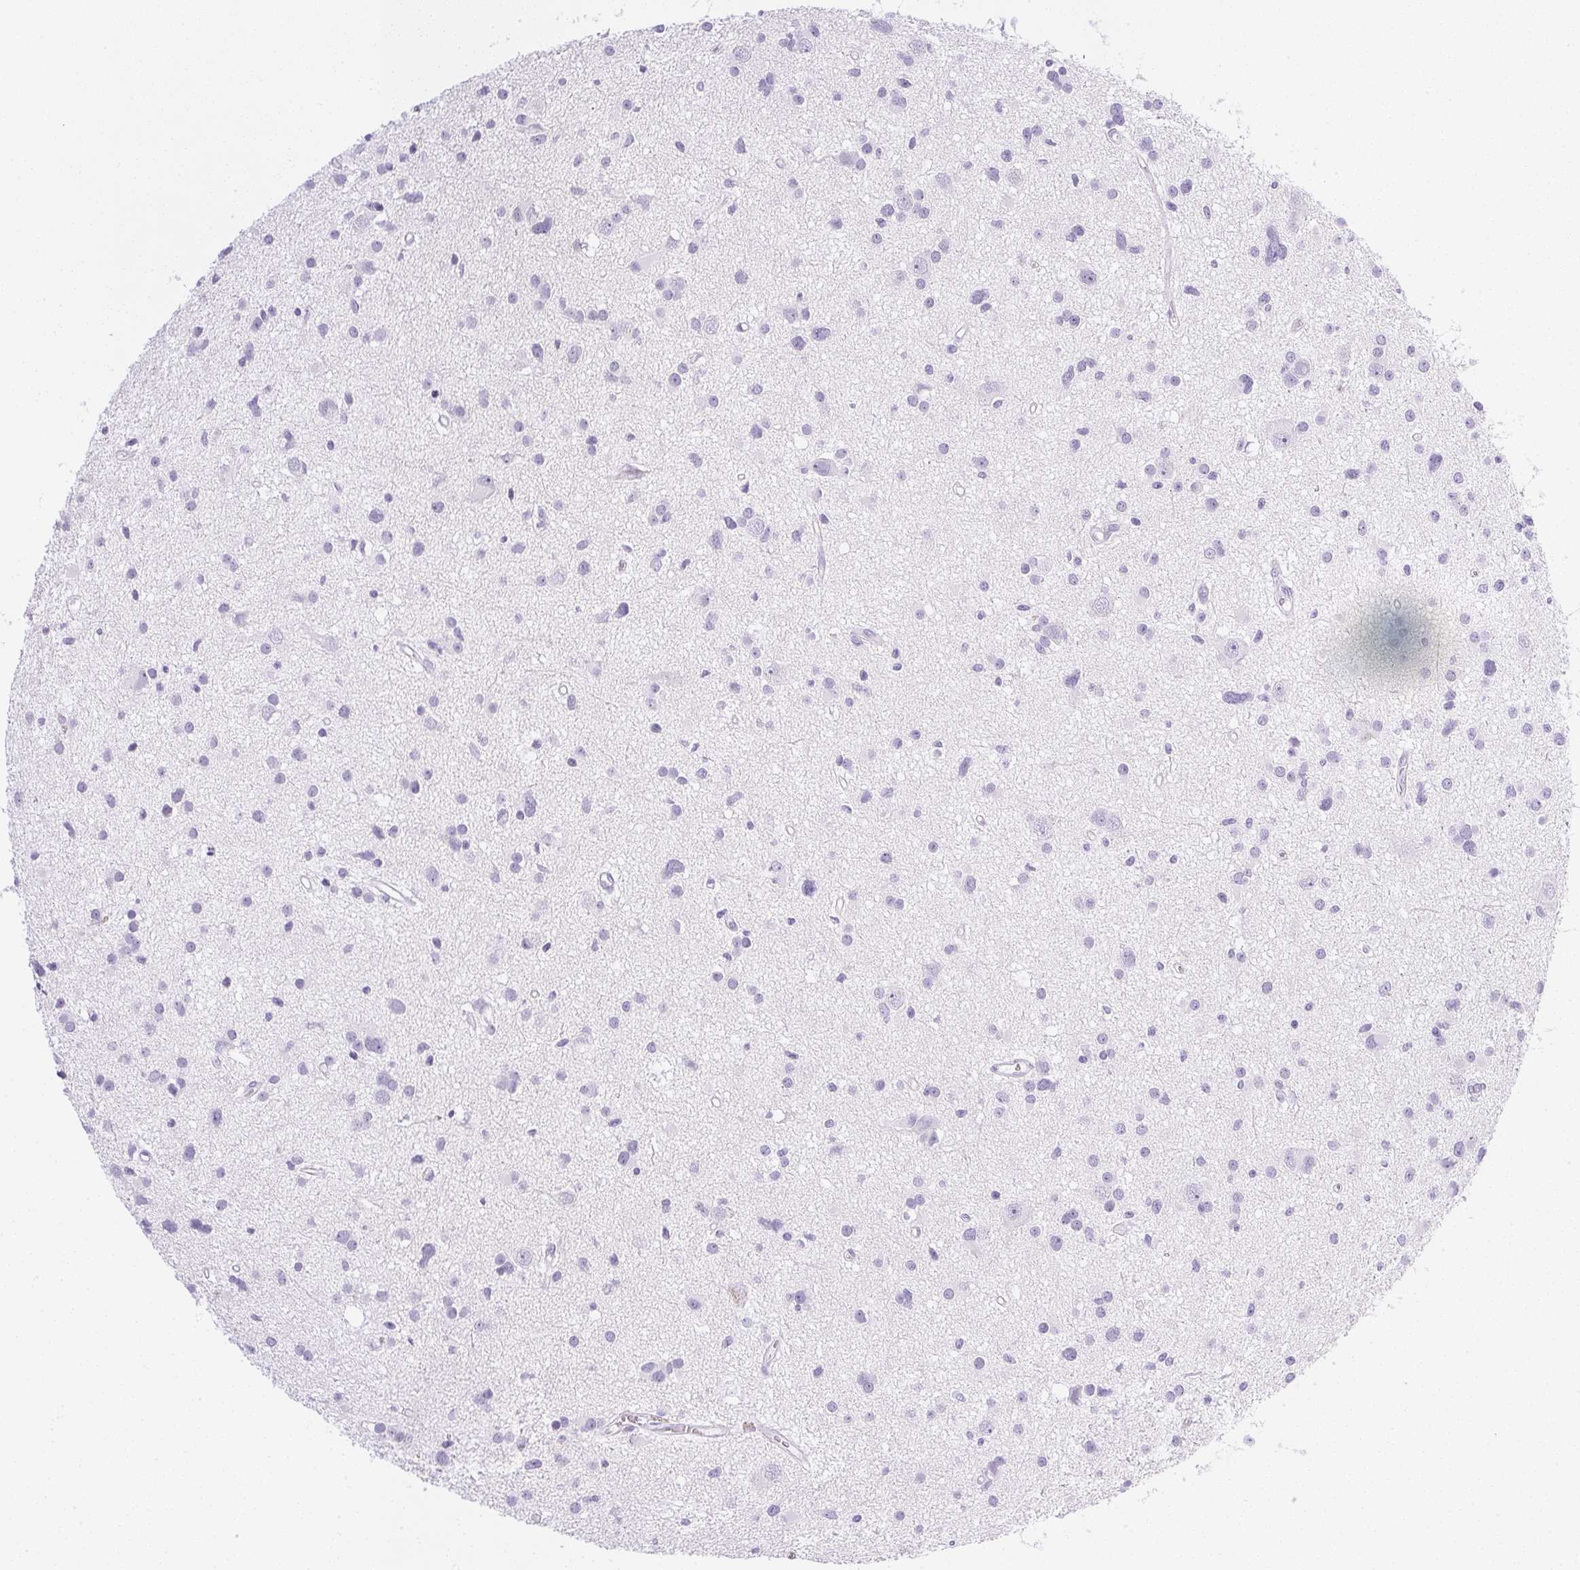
{"staining": {"intensity": "negative", "quantity": "none", "location": "none"}, "tissue": "glioma", "cell_type": "Tumor cells", "image_type": "cancer", "snomed": [{"axis": "morphology", "description": "Glioma, malignant, High grade"}, {"axis": "topography", "description": "Brain"}], "caption": "The image demonstrates no significant staining in tumor cells of glioma.", "gene": "CPB1", "patient": {"sex": "male", "age": 54}}